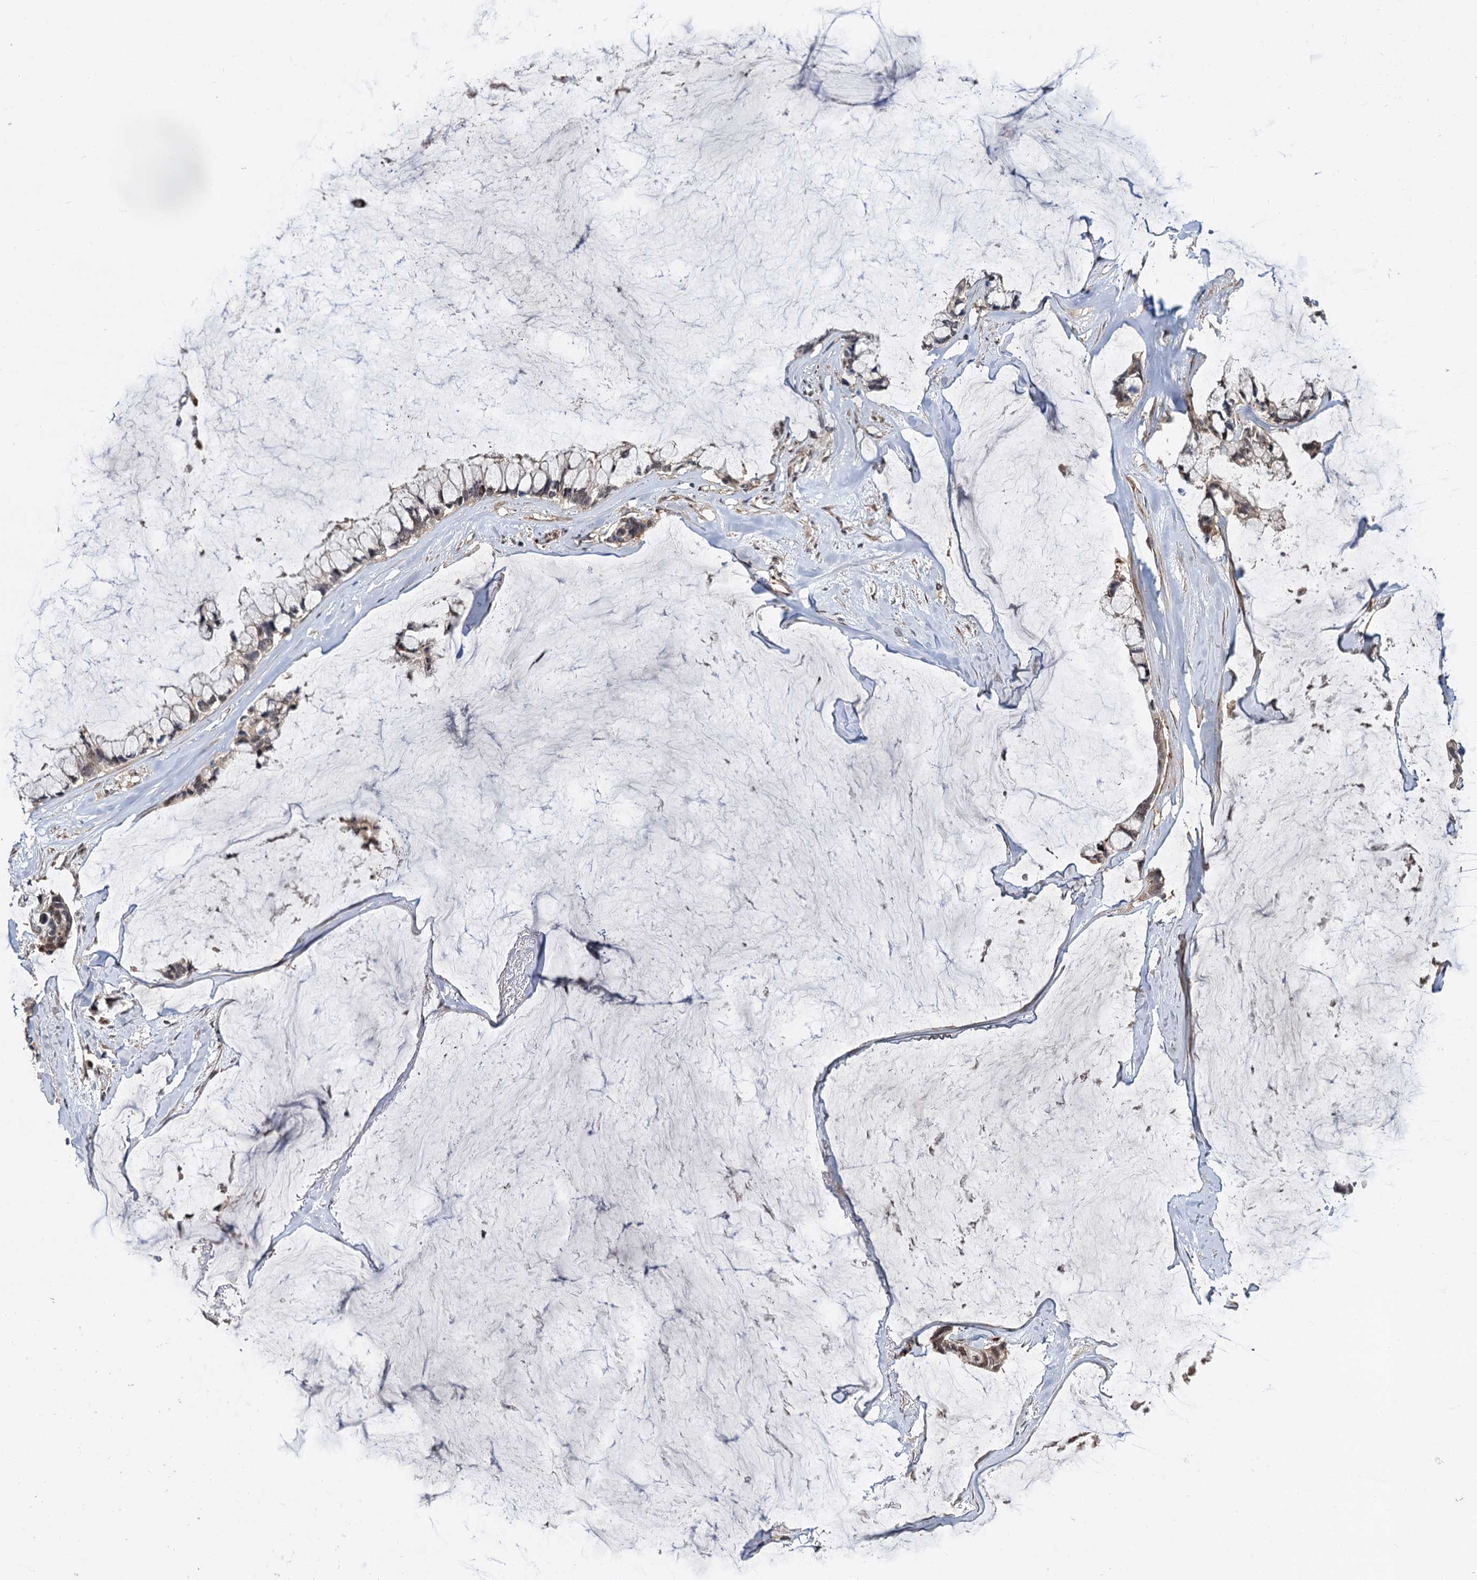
{"staining": {"intensity": "weak", "quantity": "<25%", "location": "cytoplasmic/membranous"}, "tissue": "ovarian cancer", "cell_type": "Tumor cells", "image_type": "cancer", "snomed": [{"axis": "morphology", "description": "Cystadenocarcinoma, mucinous, NOS"}, {"axis": "topography", "description": "Ovary"}], "caption": "Immunohistochemistry (IHC) image of human ovarian cancer (mucinous cystadenocarcinoma) stained for a protein (brown), which shows no positivity in tumor cells. (Stains: DAB immunohistochemistry (IHC) with hematoxylin counter stain, Microscopy: brightfield microscopy at high magnification).", "gene": "MBD6", "patient": {"sex": "female", "age": 39}}